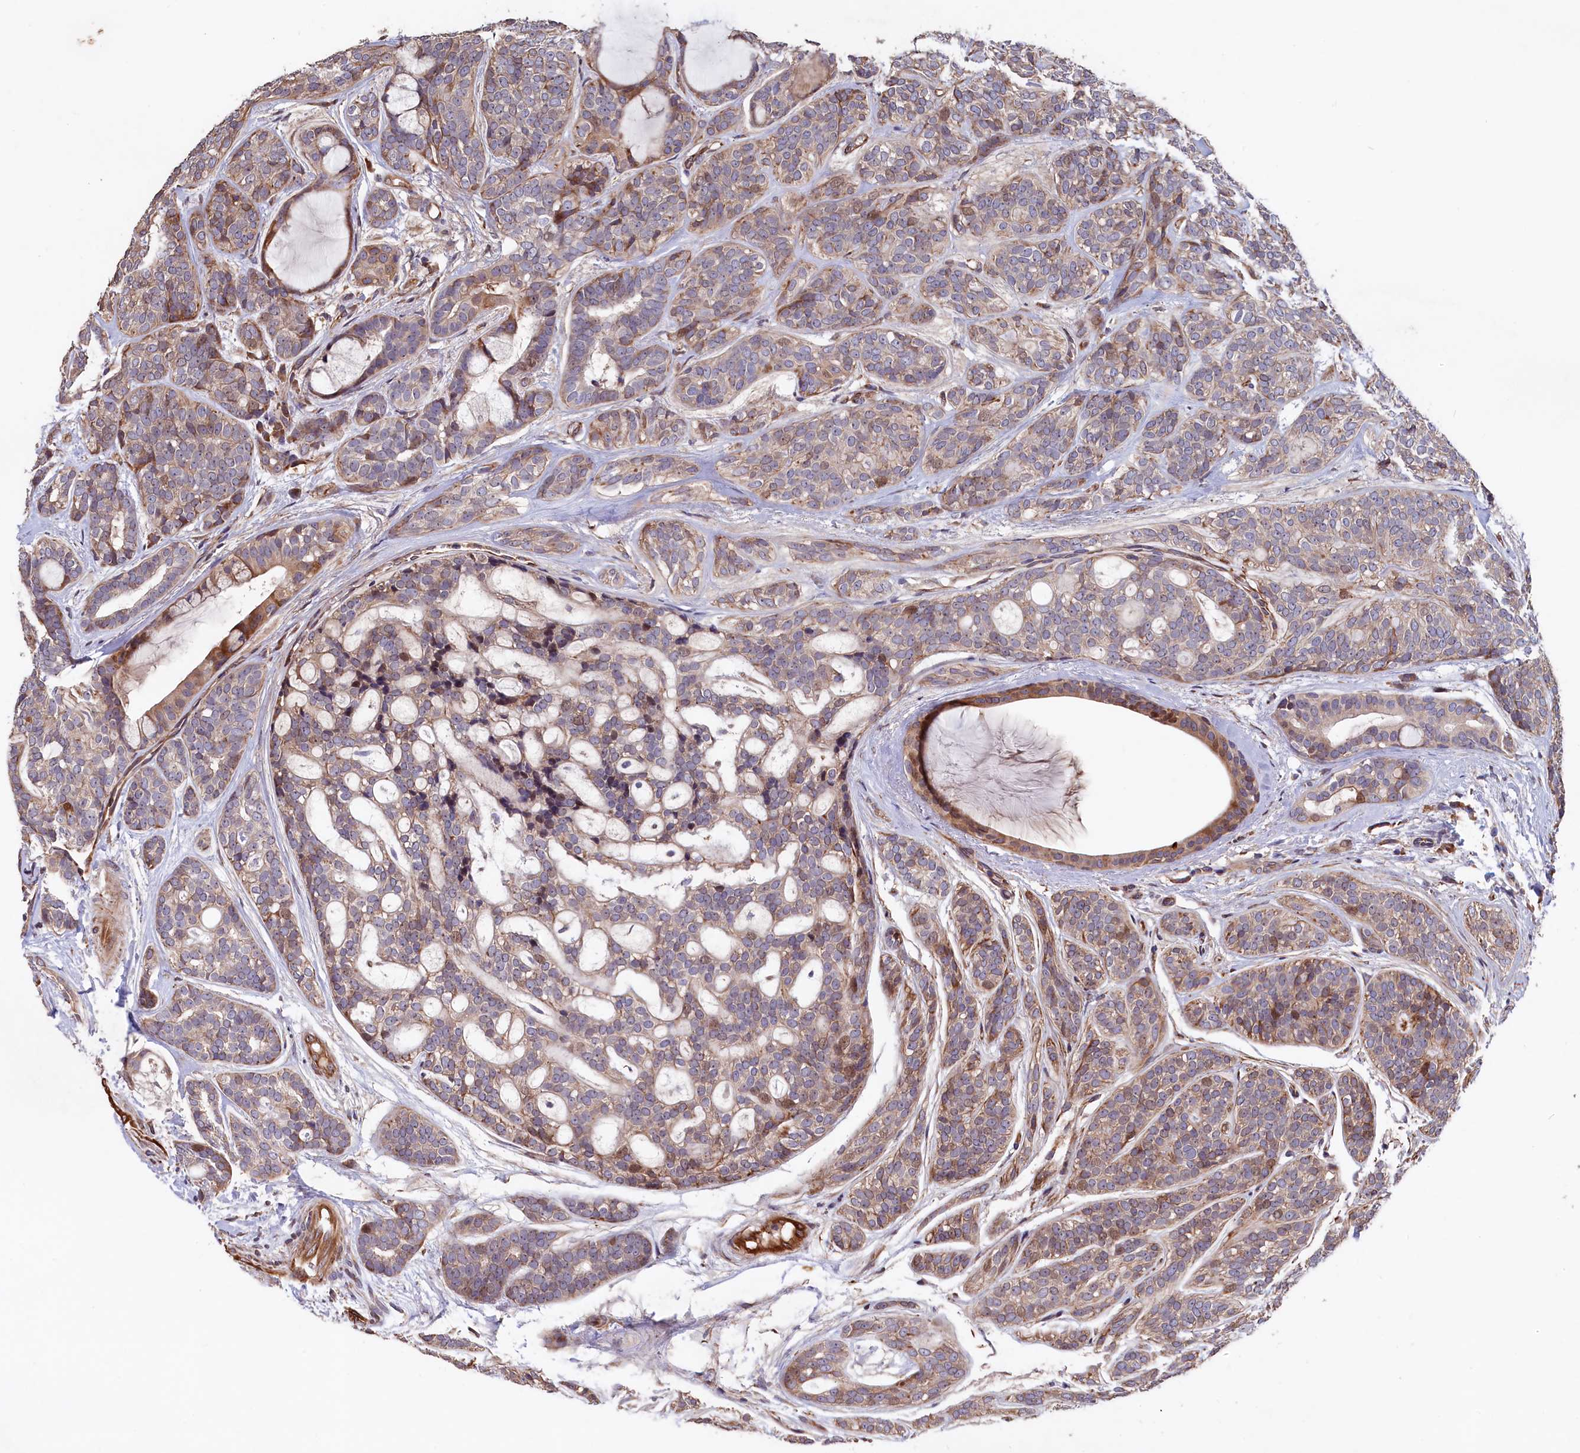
{"staining": {"intensity": "weak", "quantity": "25%-75%", "location": "cytoplasmic/membranous"}, "tissue": "head and neck cancer", "cell_type": "Tumor cells", "image_type": "cancer", "snomed": [{"axis": "morphology", "description": "Adenocarcinoma, NOS"}, {"axis": "topography", "description": "Head-Neck"}], "caption": "A brown stain highlights weak cytoplasmic/membranous expression of a protein in human adenocarcinoma (head and neck) tumor cells. Immunohistochemistry stains the protein in brown and the nuclei are stained blue.", "gene": "GREB1L", "patient": {"sex": "male", "age": 66}}